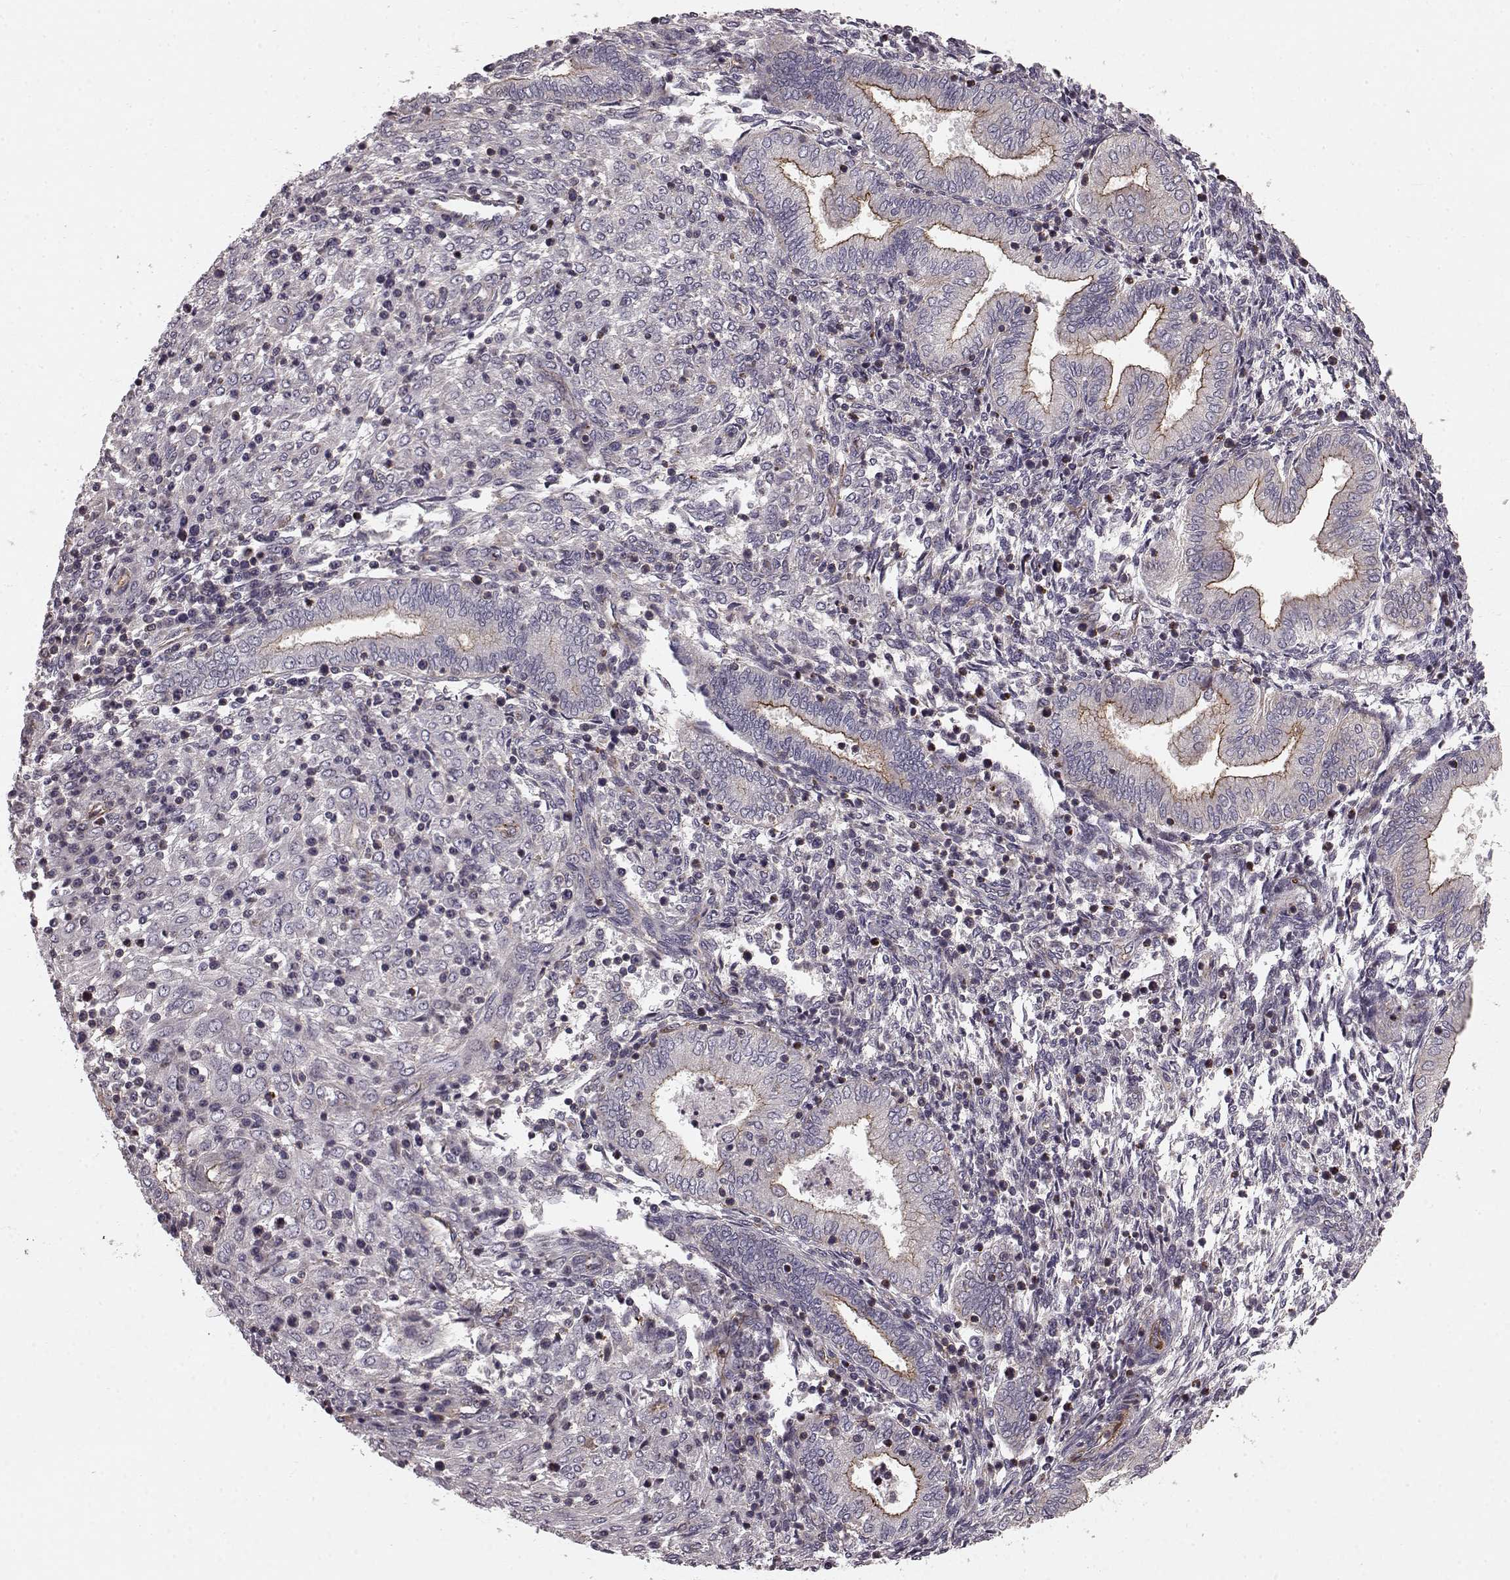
{"staining": {"intensity": "negative", "quantity": "none", "location": "none"}, "tissue": "endometrium", "cell_type": "Cells in endometrial stroma", "image_type": "normal", "snomed": [{"axis": "morphology", "description": "Normal tissue, NOS"}, {"axis": "topography", "description": "Endometrium"}], "caption": "This is a histopathology image of immunohistochemistry (IHC) staining of unremarkable endometrium, which shows no expression in cells in endometrial stroma. (Immunohistochemistry (ihc), brightfield microscopy, high magnification).", "gene": "SLC22A18", "patient": {"sex": "female", "age": 42}}